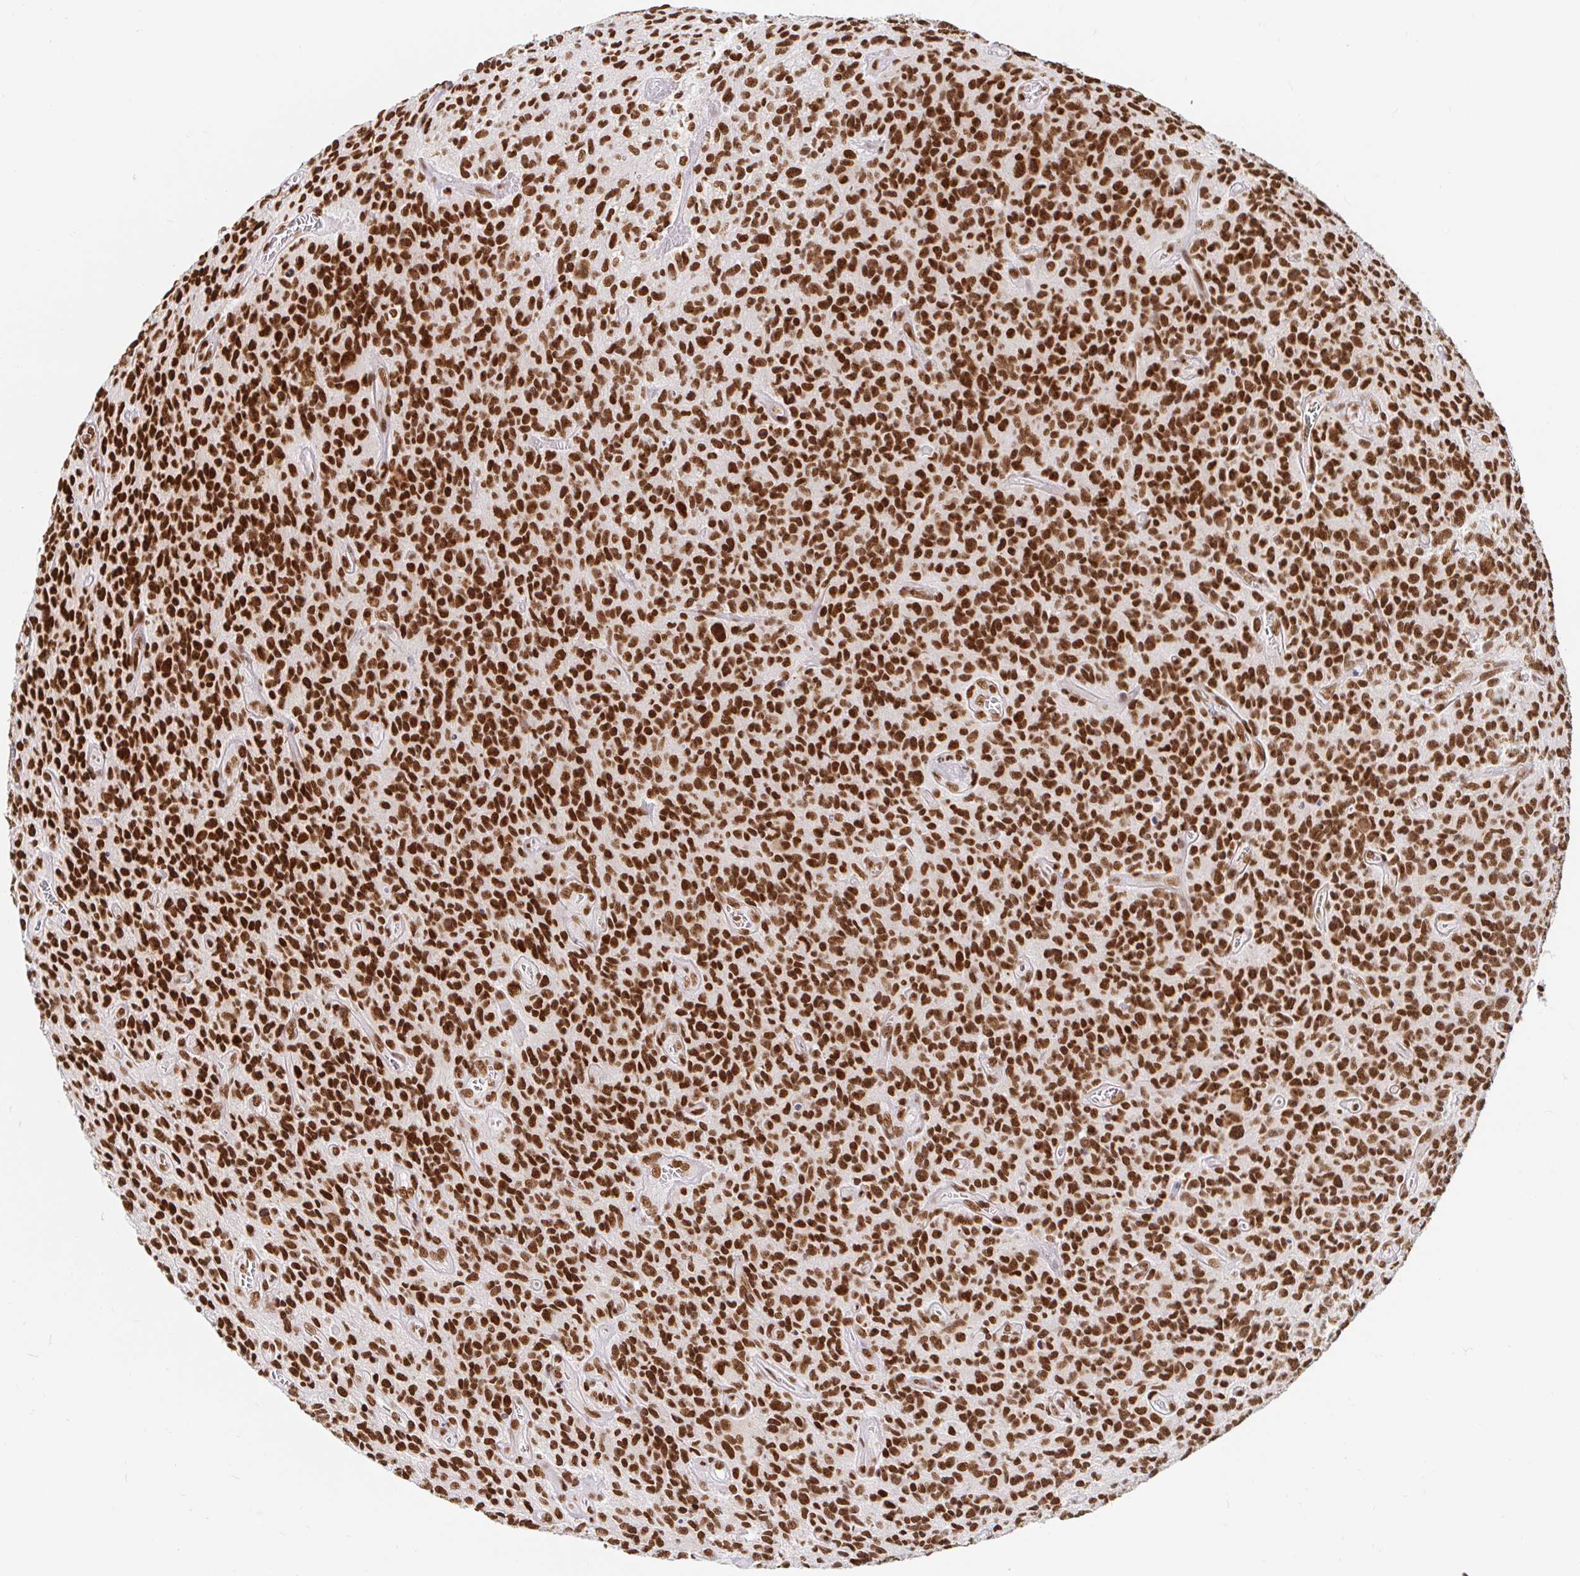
{"staining": {"intensity": "strong", "quantity": ">75%", "location": "nuclear"}, "tissue": "glioma", "cell_type": "Tumor cells", "image_type": "cancer", "snomed": [{"axis": "morphology", "description": "Glioma, malignant, High grade"}, {"axis": "topography", "description": "Brain"}], "caption": "Glioma stained with a brown dye demonstrates strong nuclear positive staining in about >75% of tumor cells.", "gene": "RBMX", "patient": {"sex": "male", "age": 76}}